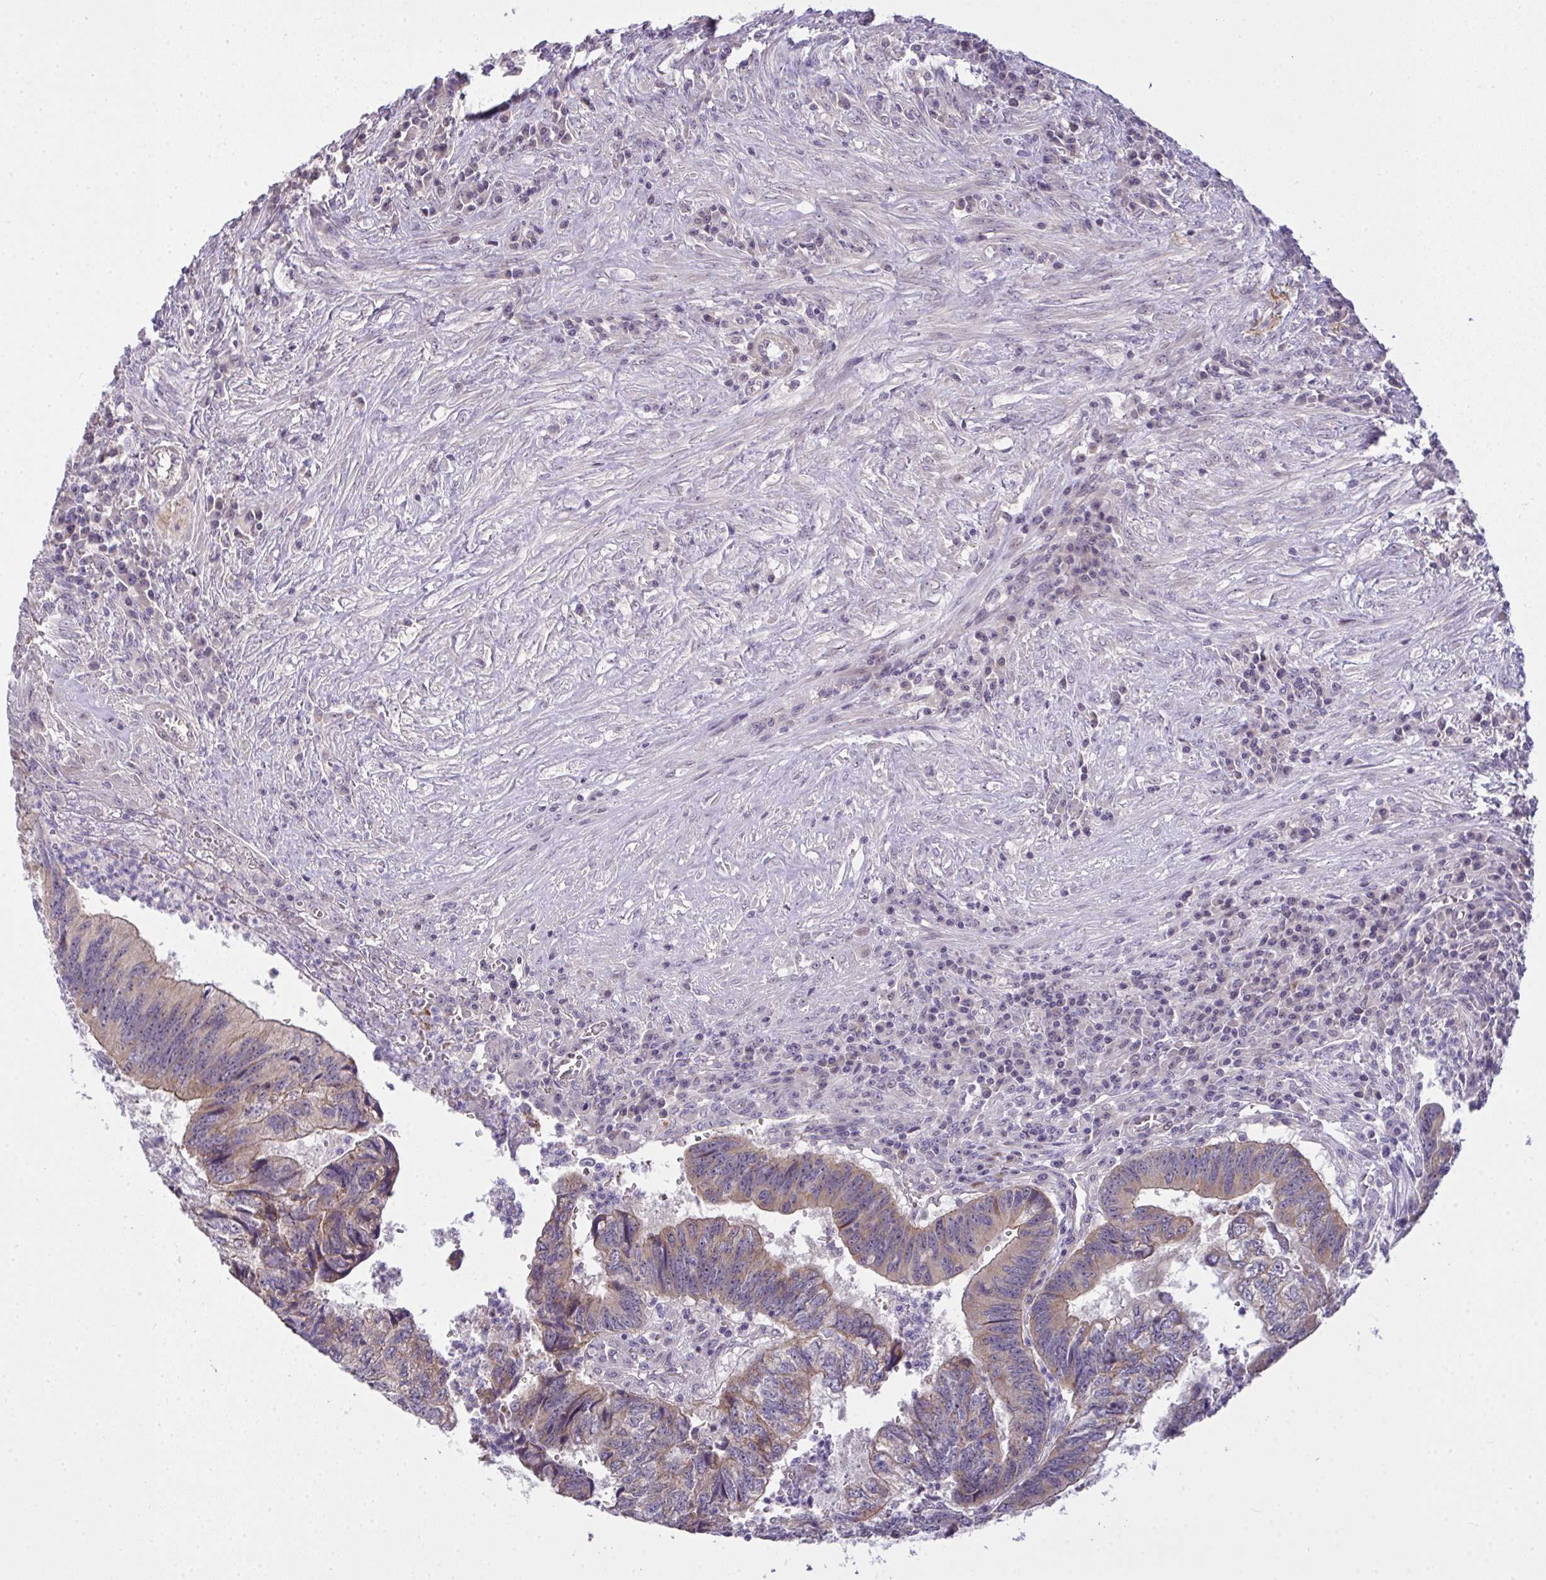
{"staining": {"intensity": "moderate", "quantity": "25%-75%", "location": "cytoplasmic/membranous"}, "tissue": "colorectal cancer", "cell_type": "Tumor cells", "image_type": "cancer", "snomed": [{"axis": "morphology", "description": "Adenocarcinoma, NOS"}, {"axis": "topography", "description": "Colon"}], "caption": "Immunohistochemical staining of human adenocarcinoma (colorectal) demonstrates medium levels of moderate cytoplasmic/membranous protein positivity in about 25%-75% of tumor cells. (Brightfield microscopy of DAB IHC at high magnification).", "gene": "NT5C1A", "patient": {"sex": "male", "age": 86}}